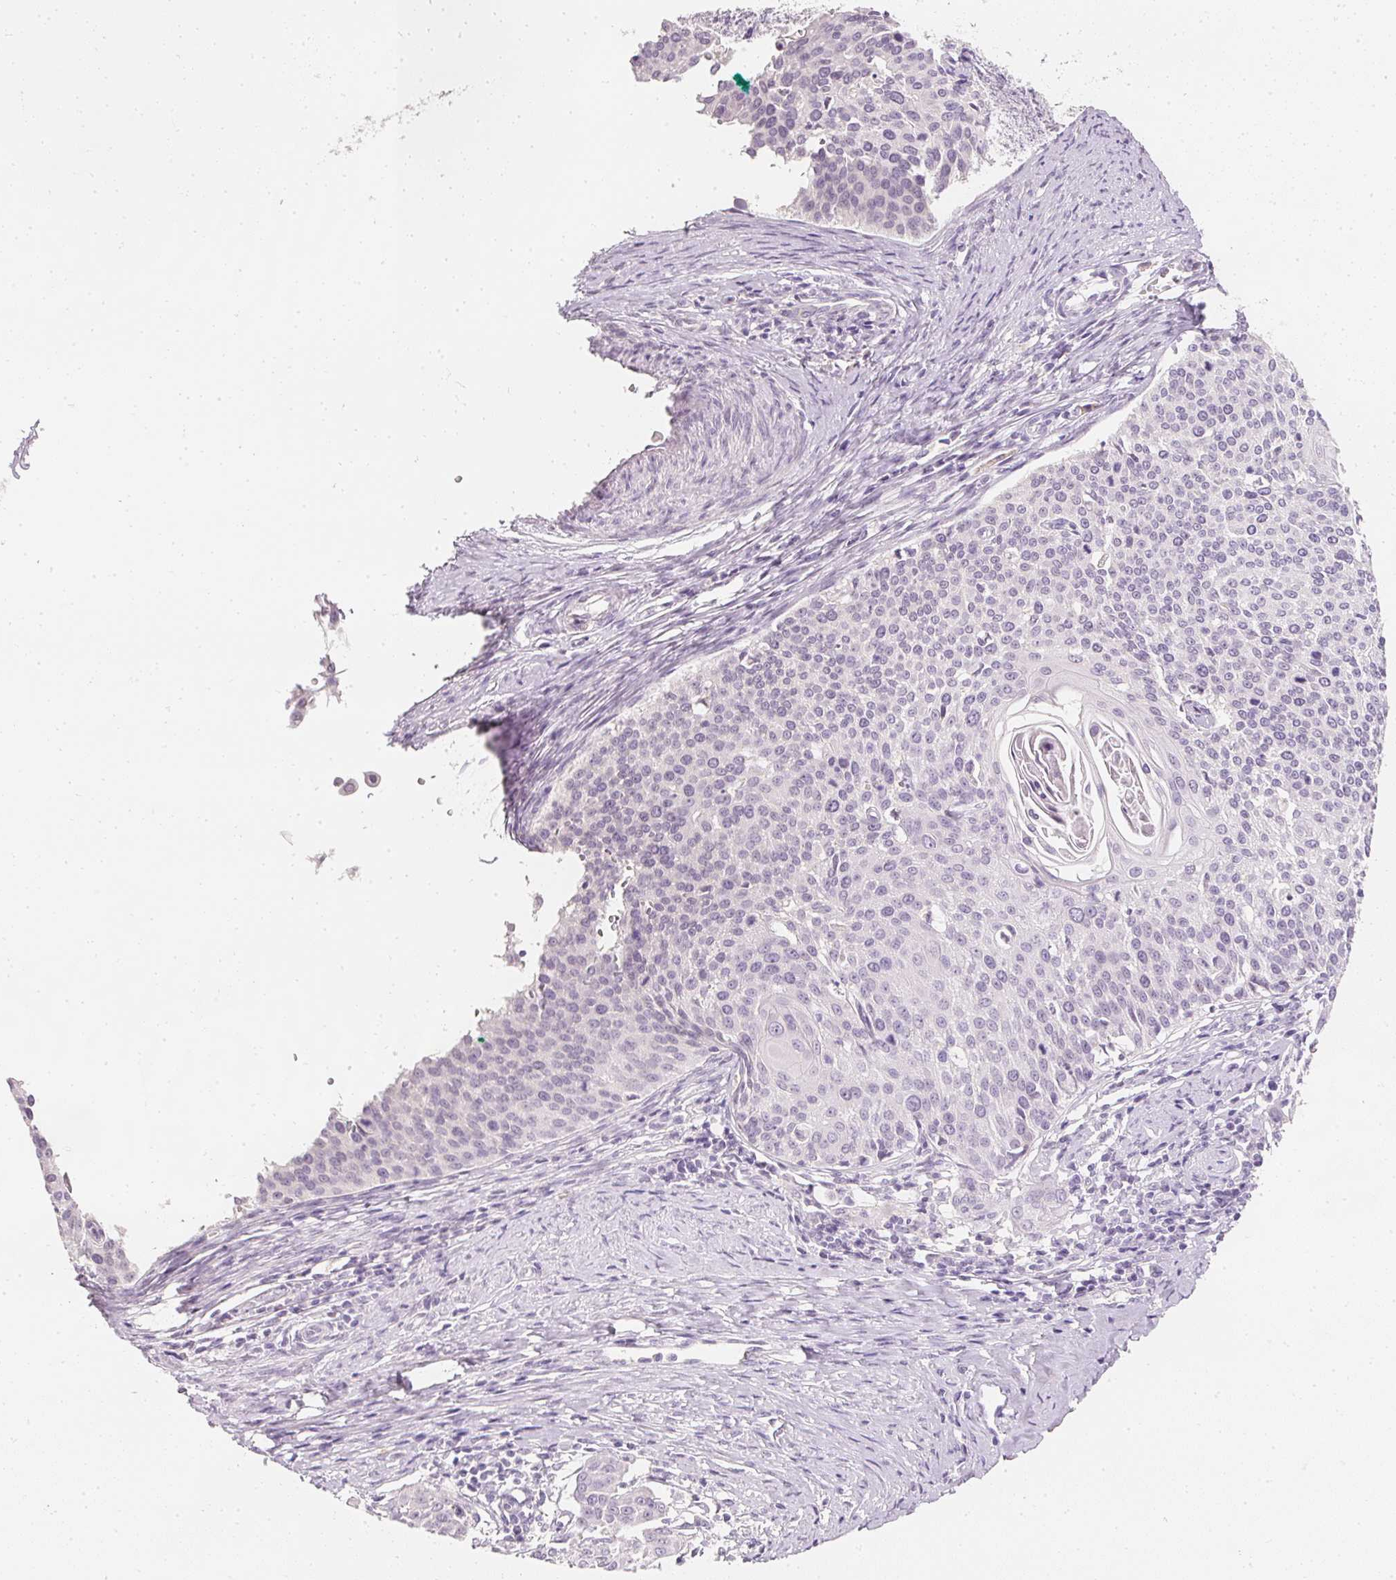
{"staining": {"intensity": "negative", "quantity": "none", "location": "none"}, "tissue": "cervical cancer", "cell_type": "Tumor cells", "image_type": "cancer", "snomed": [{"axis": "morphology", "description": "Squamous cell carcinoma, NOS"}, {"axis": "topography", "description": "Cervix"}], "caption": "This is an immunohistochemistry (IHC) histopathology image of cervical cancer. There is no staining in tumor cells.", "gene": "ELAVL3", "patient": {"sex": "female", "age": 44}}